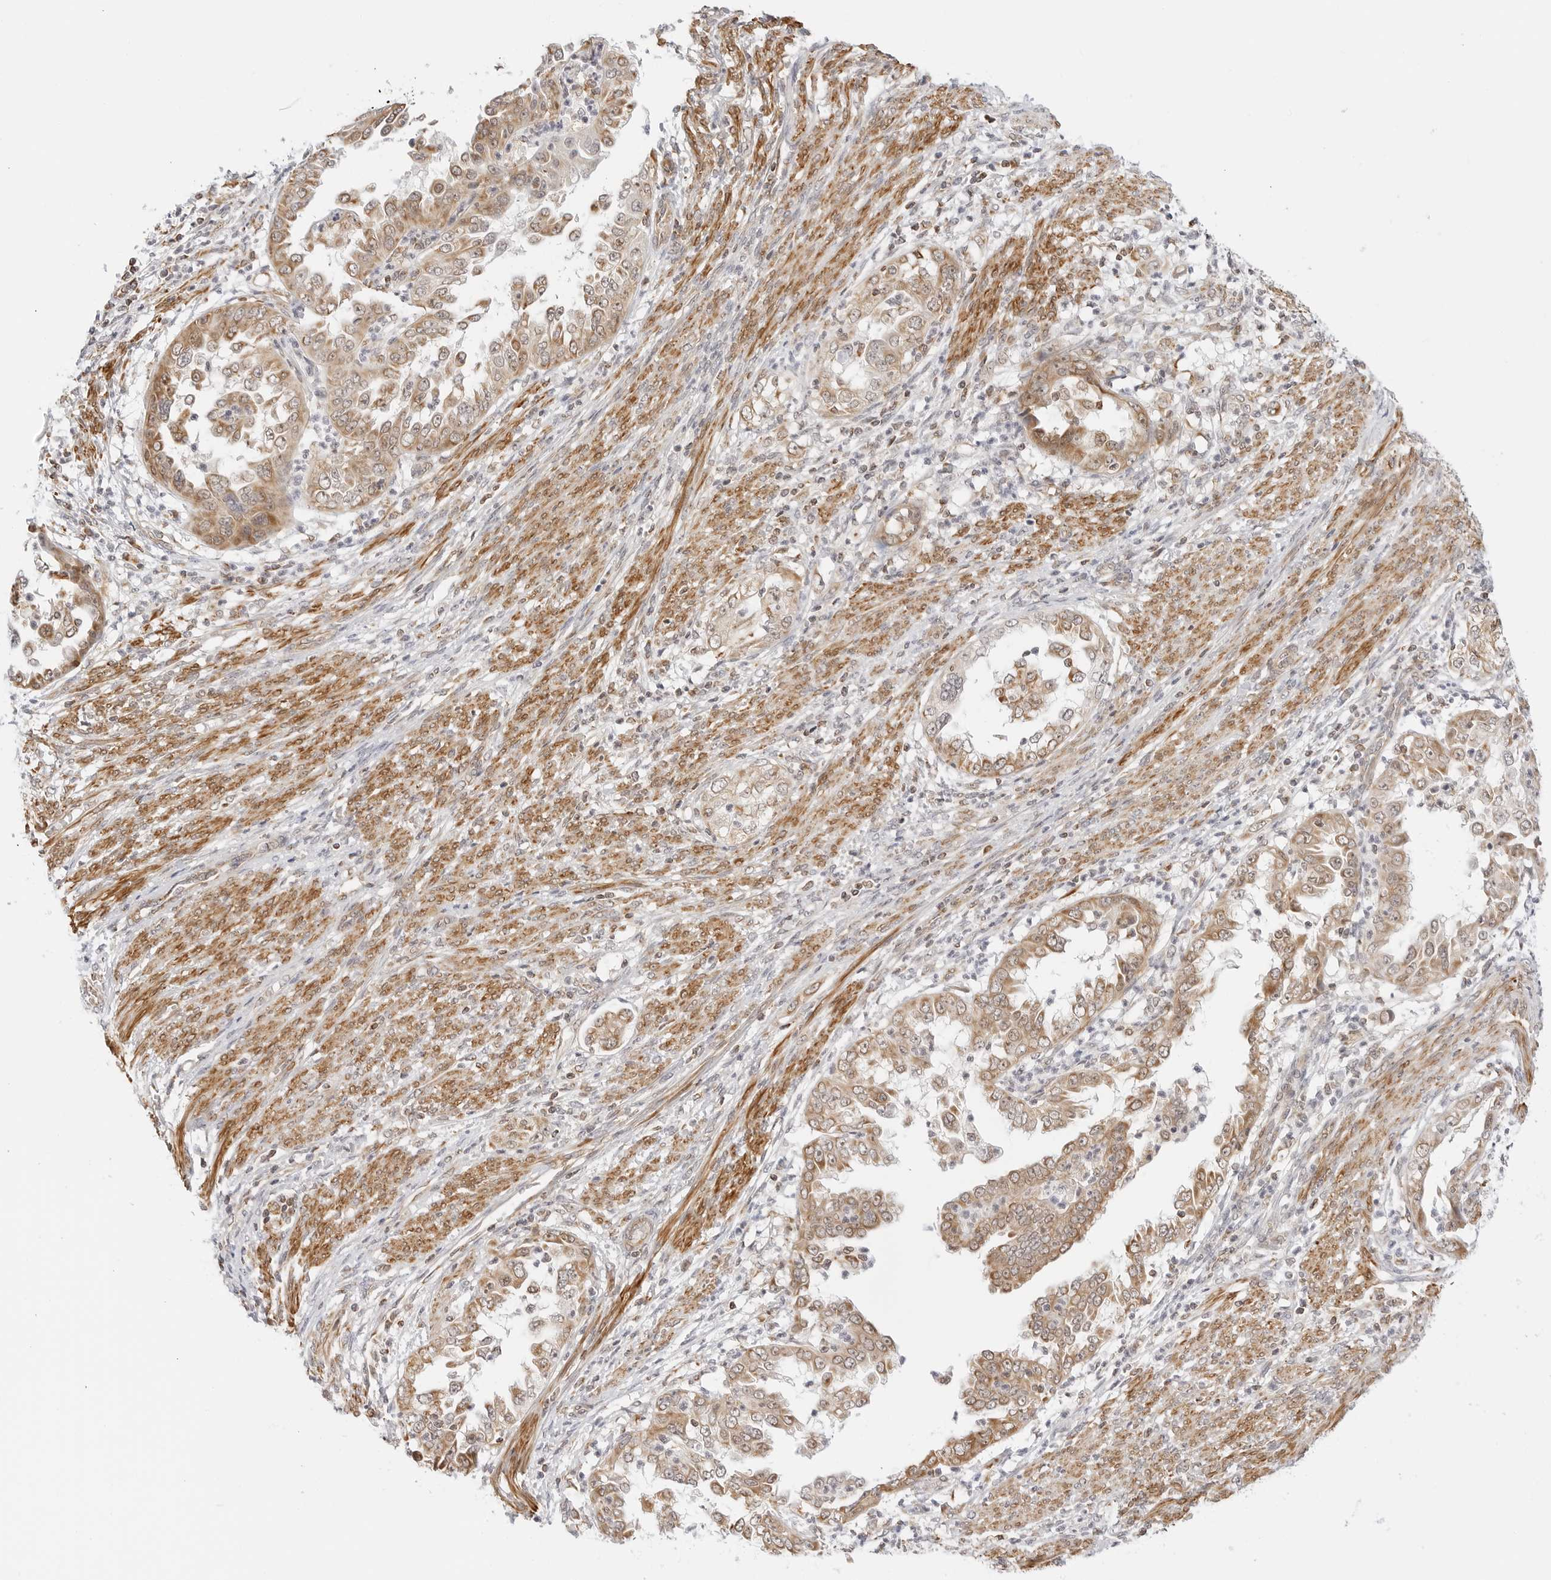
{"staining": {"intensity": "moderate", "quantity": ">75%", "location": "cytoplasmic/membranous,nuclear"}, "tissue": "endometrial cancer", "cell_type": "Tumor cells", "image_type": "cancer", "snomed": [{"axis": "morphology", "description": "Adenocarcinoma, NOS"}, {"axis": "topography", "description": "Endometrium"}], "caption": "This micrograph displays endometrial adenocarcinoma stained with immunohistochemistry (IHC) to label a protein in brown. The cytoplasmic/membranous and nuclear of tumor cells show moderate positivity for the protein. Nuclei are counter-stained blue.", "gene": "GORAB", "patient": {"sex": "female", "age": 85}}